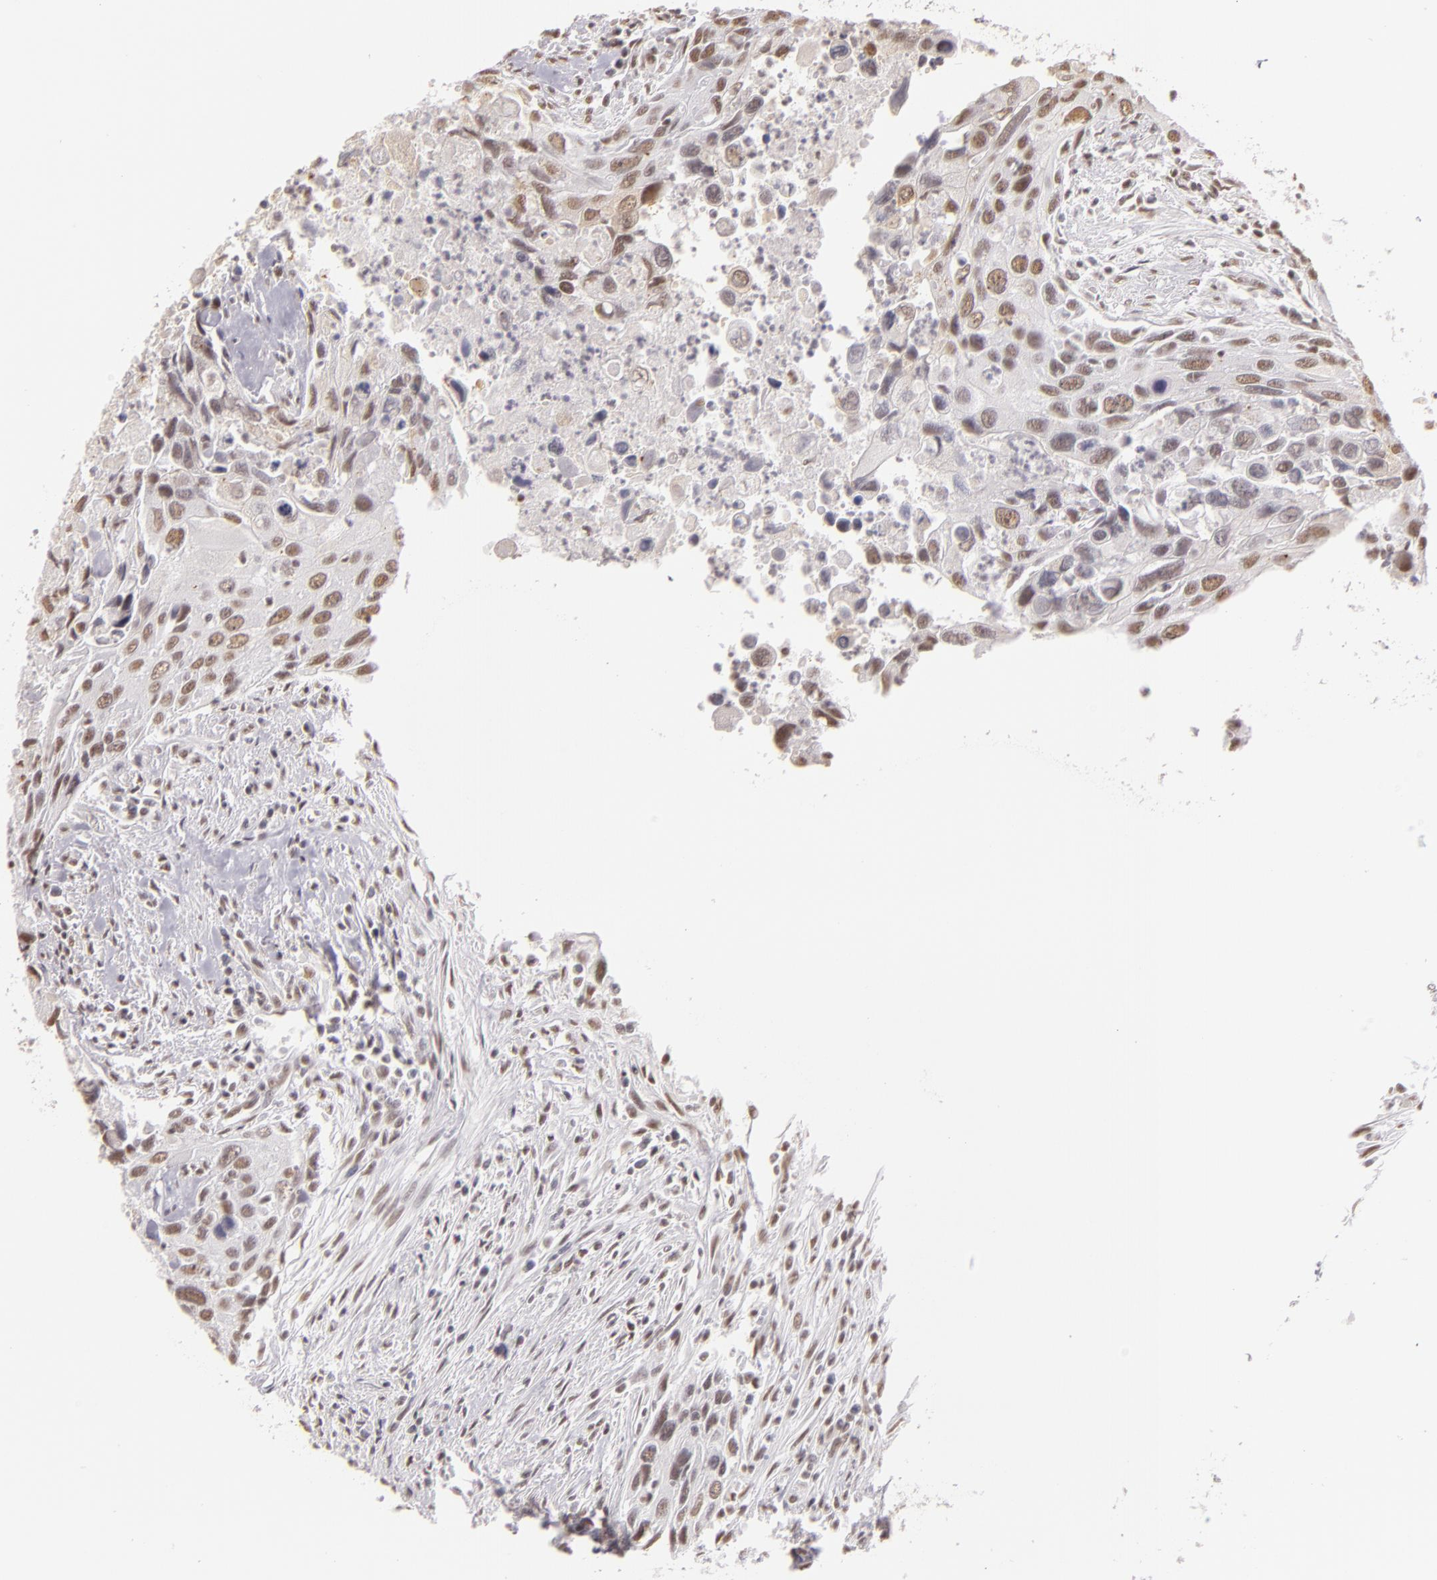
{"staining": {"intensity": "weak", "quantity": ">75%", "location": "nuclear"}, "tissue": "urothelial cancer", "cell_type": "Tumor cells", "image_type": "cancer", "snomed": [{"axis": "morphology", "description": "Urothelial carcinoma, High grade"}, {"axis": "topography", "description": "Urinary bladder"}], "caption": "Weak nuclear positivity is identified in about >75% of tumor cells in urothelial cancer.", "gene": "INTS6", "patient": {"sex": "male", "age": 71}}